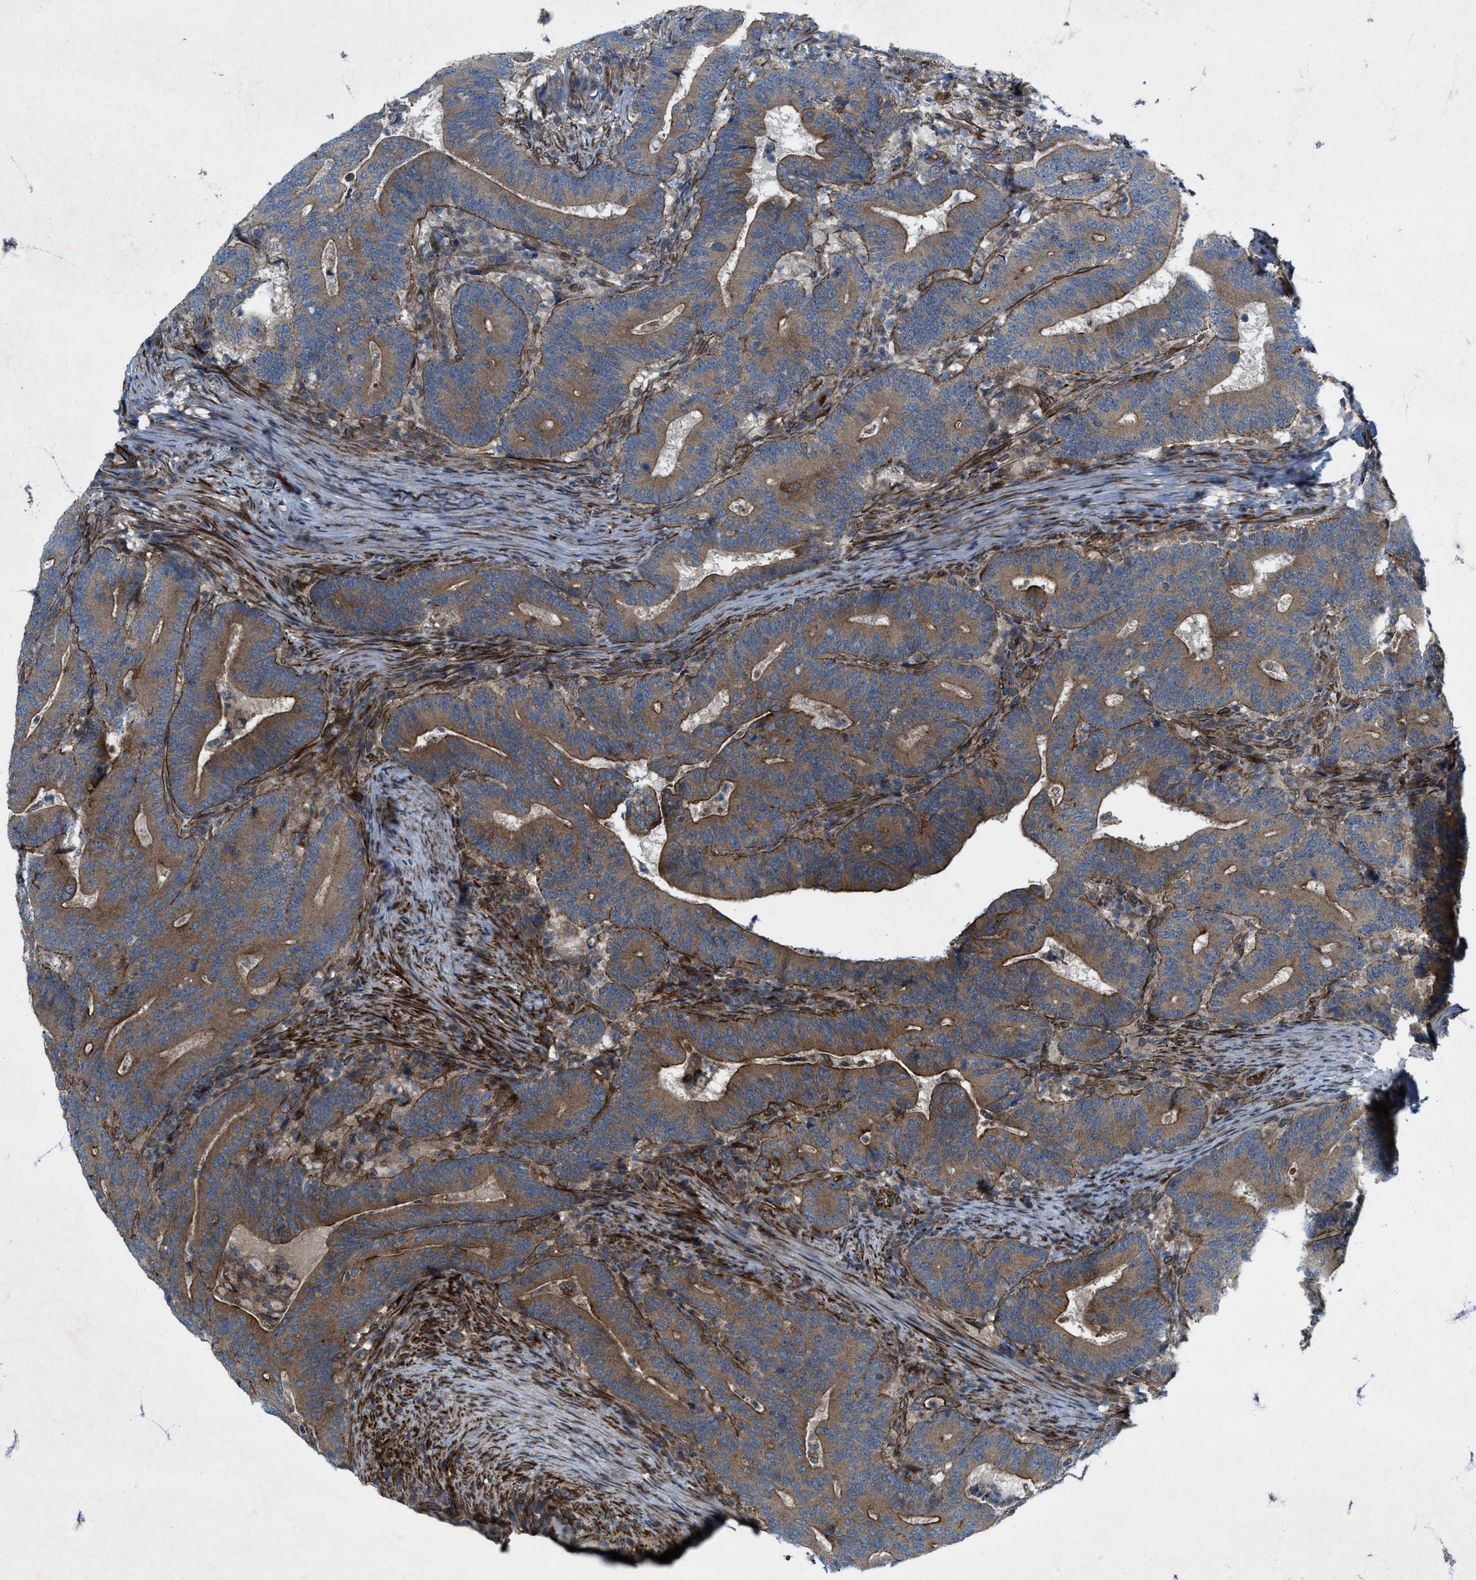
{"staining": {"intensity": "moderate", "quantity": ">75%", "location": "cytoplasmic/membranous"}, "tissue": "colorectal cancer", "cell_type": "Tumor cells", "image_type": "cancer", "snomed": [{"axis": "morphology", "description": "Adenocarcinoma, NOS"}, {"axis": "topography", "description": "Colon"}], "caption": "Adenocarcinoma (colorectal) stained with a brown dye exhibits moderate cytoplasmic/membranous positive expression in about >75% of tumor cells.", "gene": "URGCP", "patient": {"sex": "female", "age": 66}}